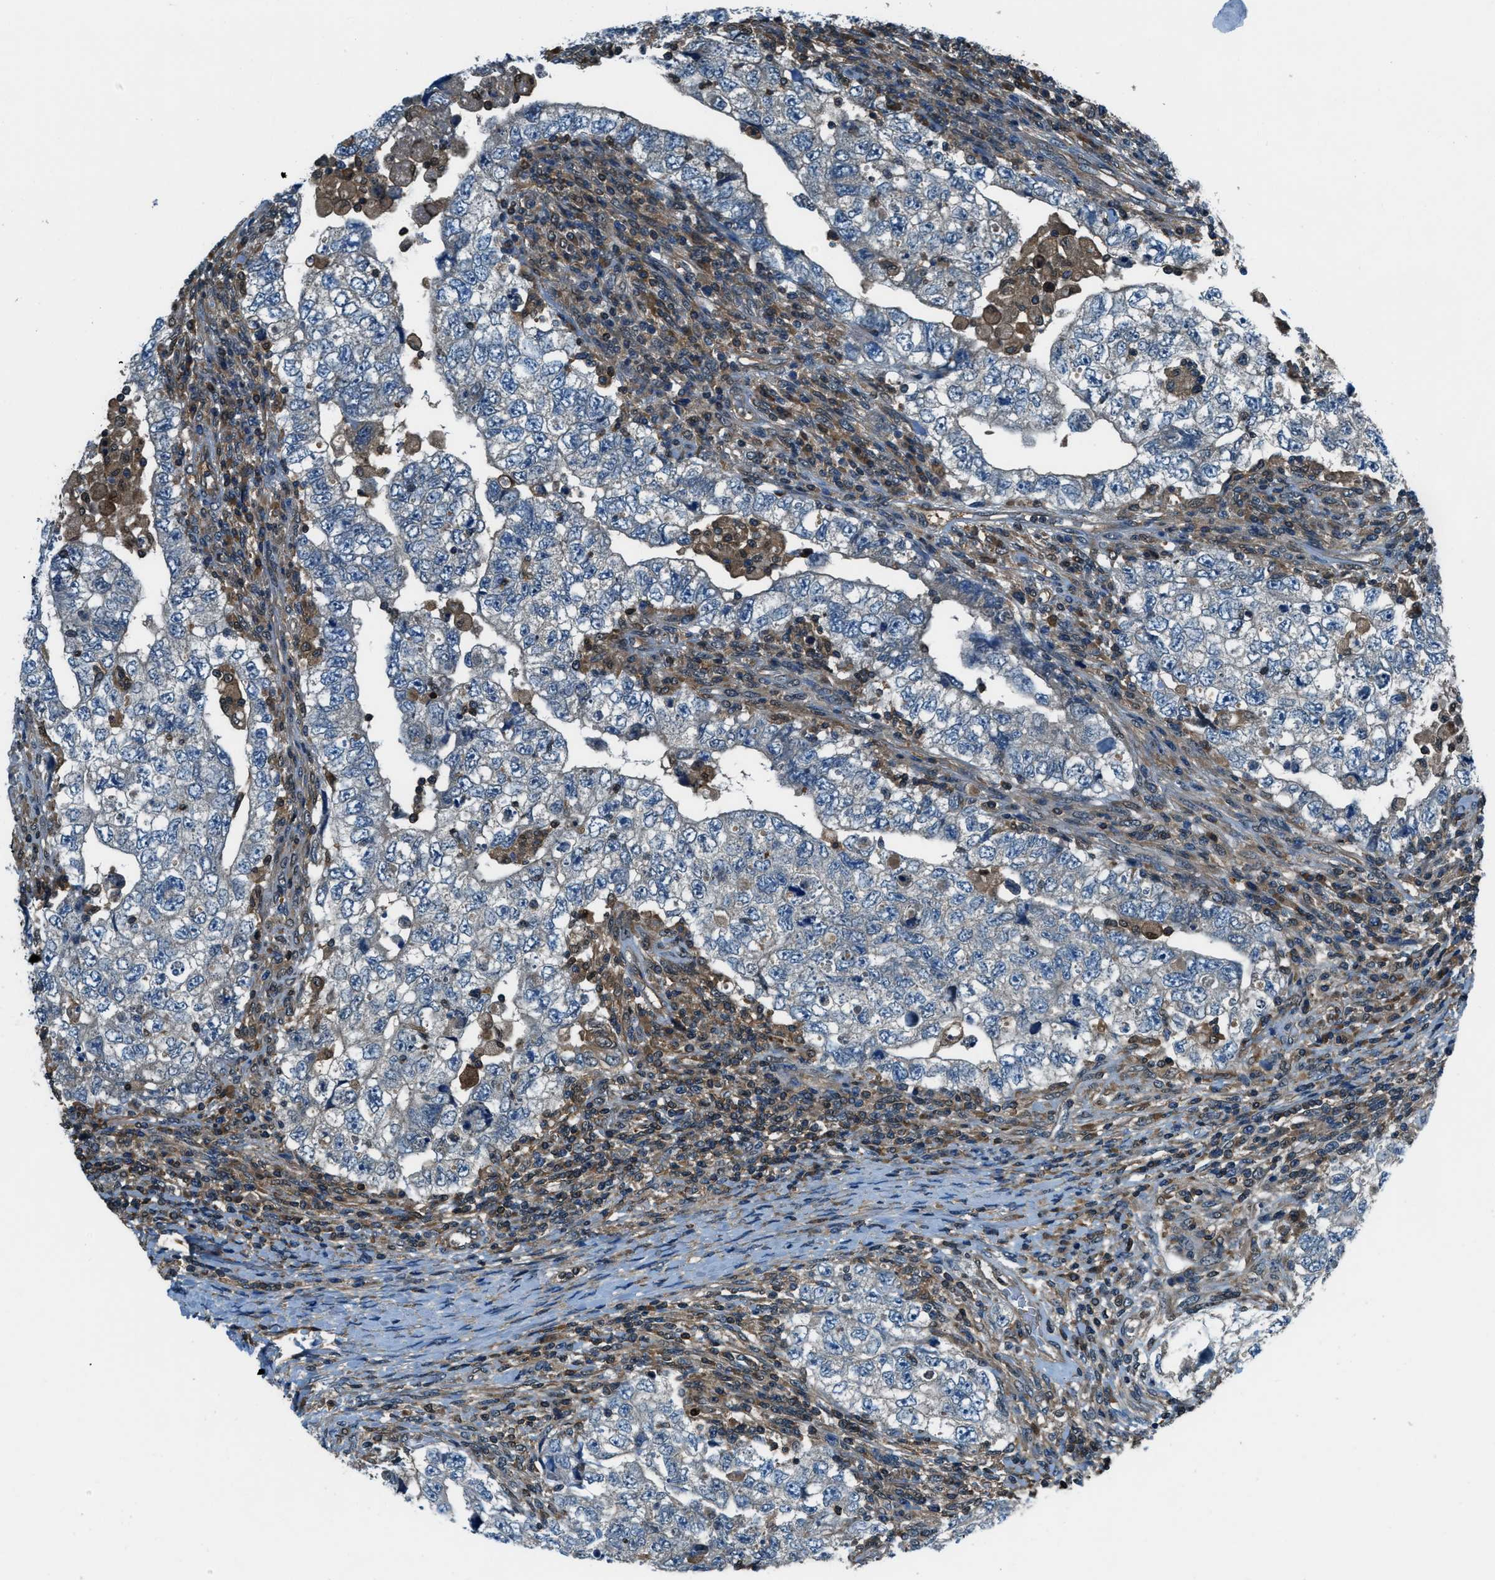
{"staining": {"intensity": "negative", "quantity": "none", "location": "none"}, "tissue": "testis cancer", "cell_type": "Tumor cells", "image_type": "cancer", "snomed": [{"axis": "morphology", "description": "Carcinoma, Embryonal, NOS"}, {"axis": "topography", "description": "Testis"}], "caption": "Immunohistochemical staining of human testis embryonal carcinoma shows no significant positivity in tumor cells. (Stains: DAB (3,3'-diaminobenzidine) immunohistochemistry (IHC) with hematoxylin counter stain, Microscopy: brightfield microscopy at high magnification).", "gene": "HEBP2", "patient": {"sex": "male", "age": 36}}